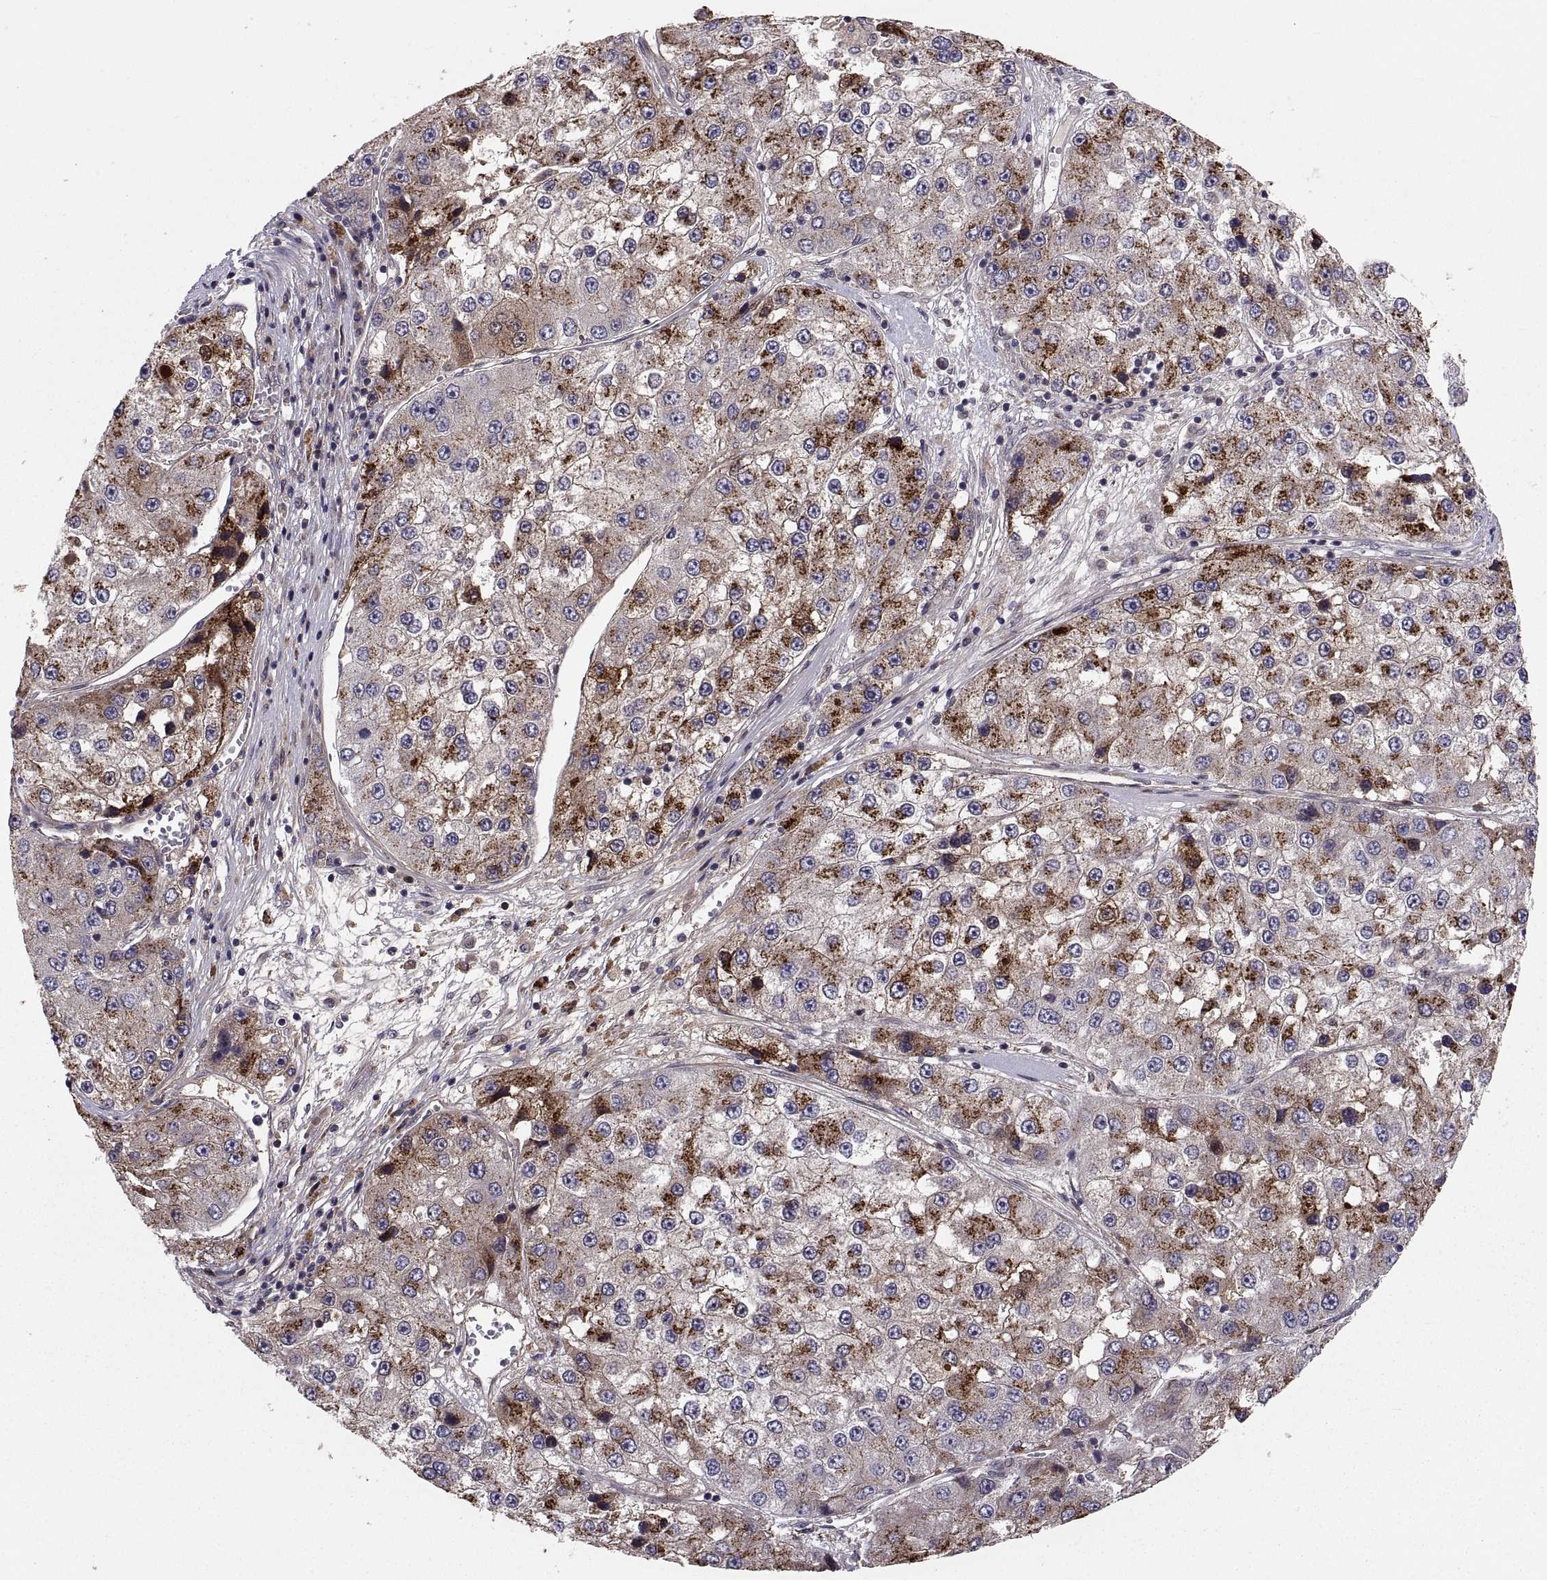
{"staining": {"intensity": "strong", "quantity": "25%-75%", "location": "cytoplasmic/membranous"}, "tissue": "liver cancer", "cell_type": "Tumor cells", "image_type": "cancer", "snomed": [{"axis": "morphology", "description": "Carcinoma, Hepatocellular, NOS"}, {"axis": "topography", "description": "Liver"}], "caption": "A brown stain shows strong cytoplasmic/membranous staining of a protein in human liver cancer tumor cells.", "gene": "TESC", "patient": {"sex": "female", "age": 73}}